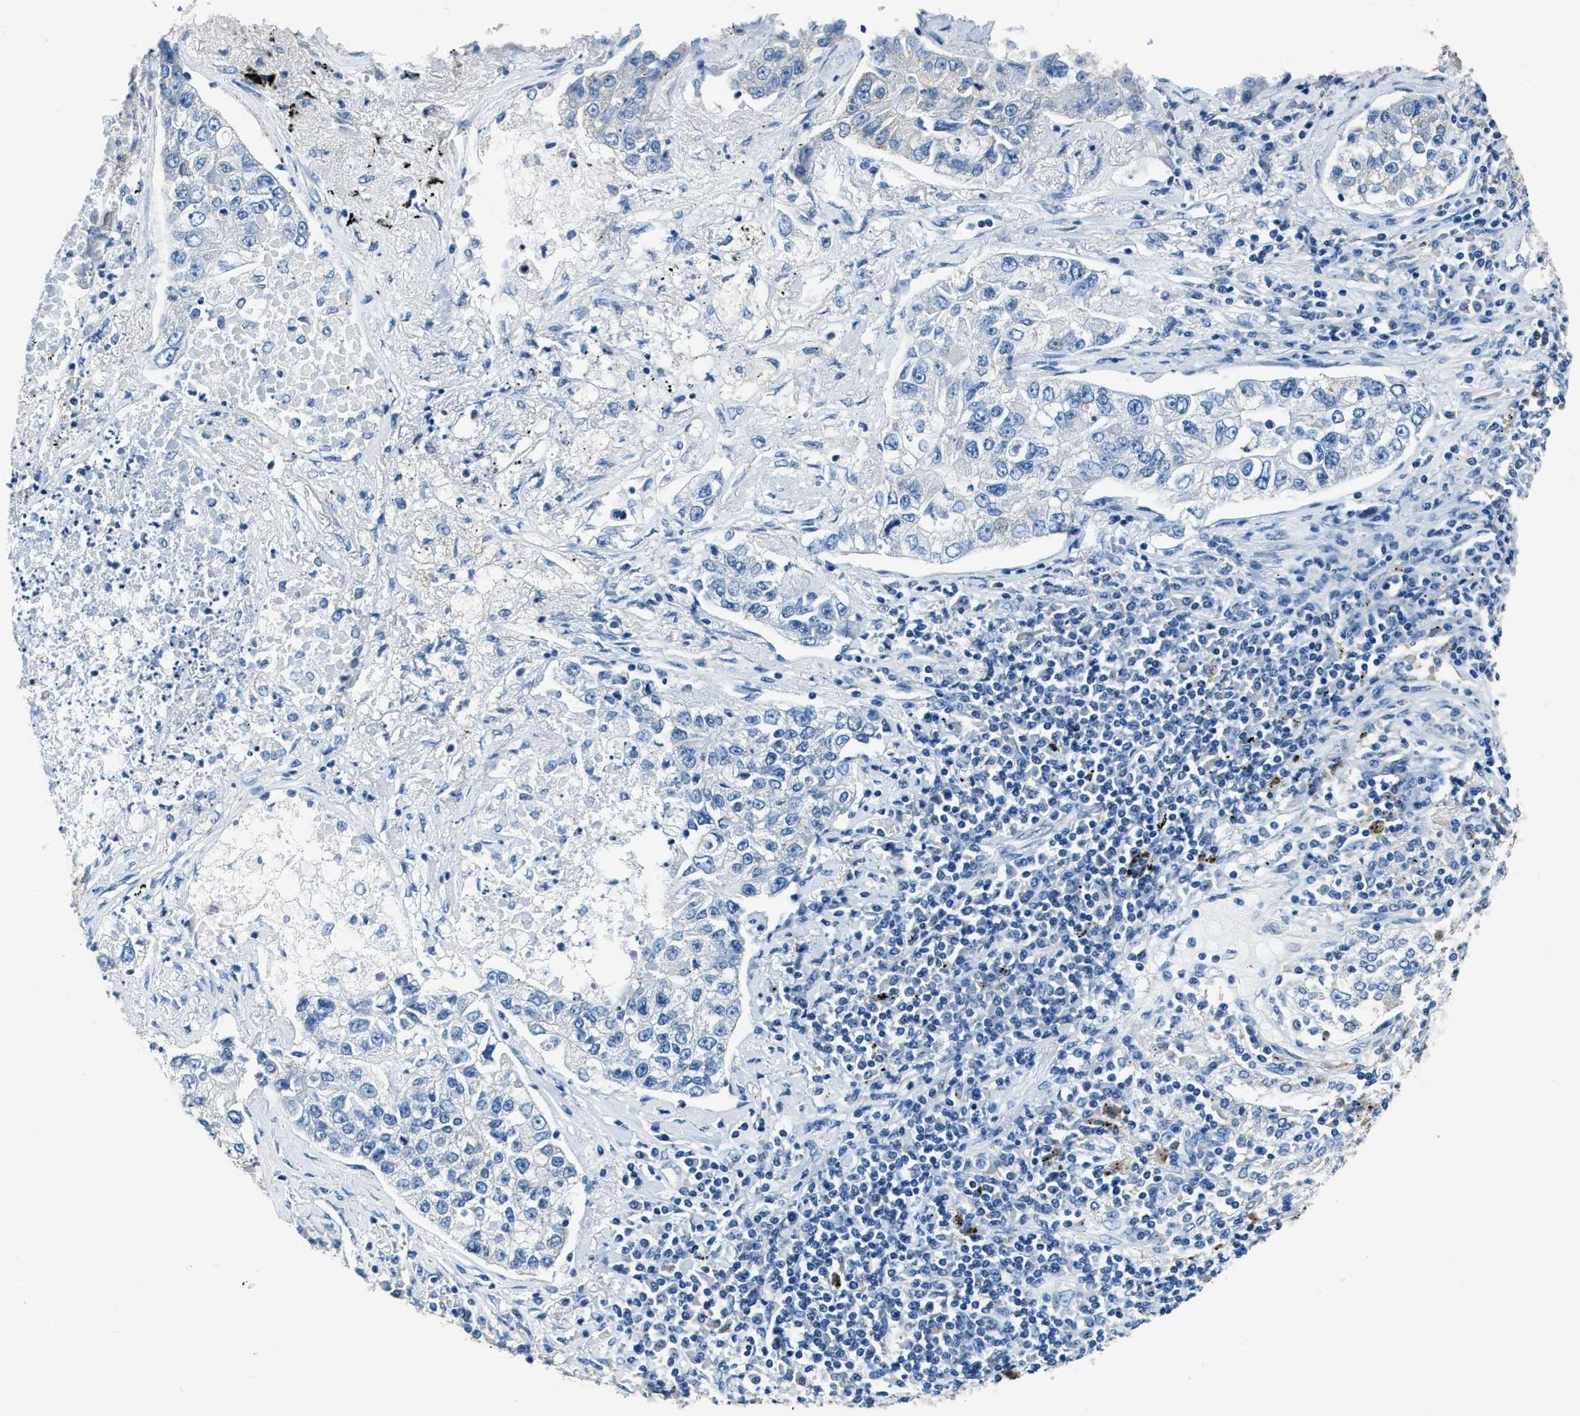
{"staining": {"intensity": "negative", "quantity": "none", "location": "none"}, "tissue": "lung cancer", "cell_type": "Tumor cells", "image_type": "cancer", "snomed": [{"axis": "morphology", "description": "Adenocarcinoma, NOS"}, {"axis": "topography", "description": "Lung"}], "caption": "DAB (3,3'-diaminobenzidine) immunohistochemical staining of human lung cancer (adenocarcinoma) demonstrates no significant positivity in tumor cells.", "gene": "ZDHHC13", "patient": {"sex": "male", "age": 49}}